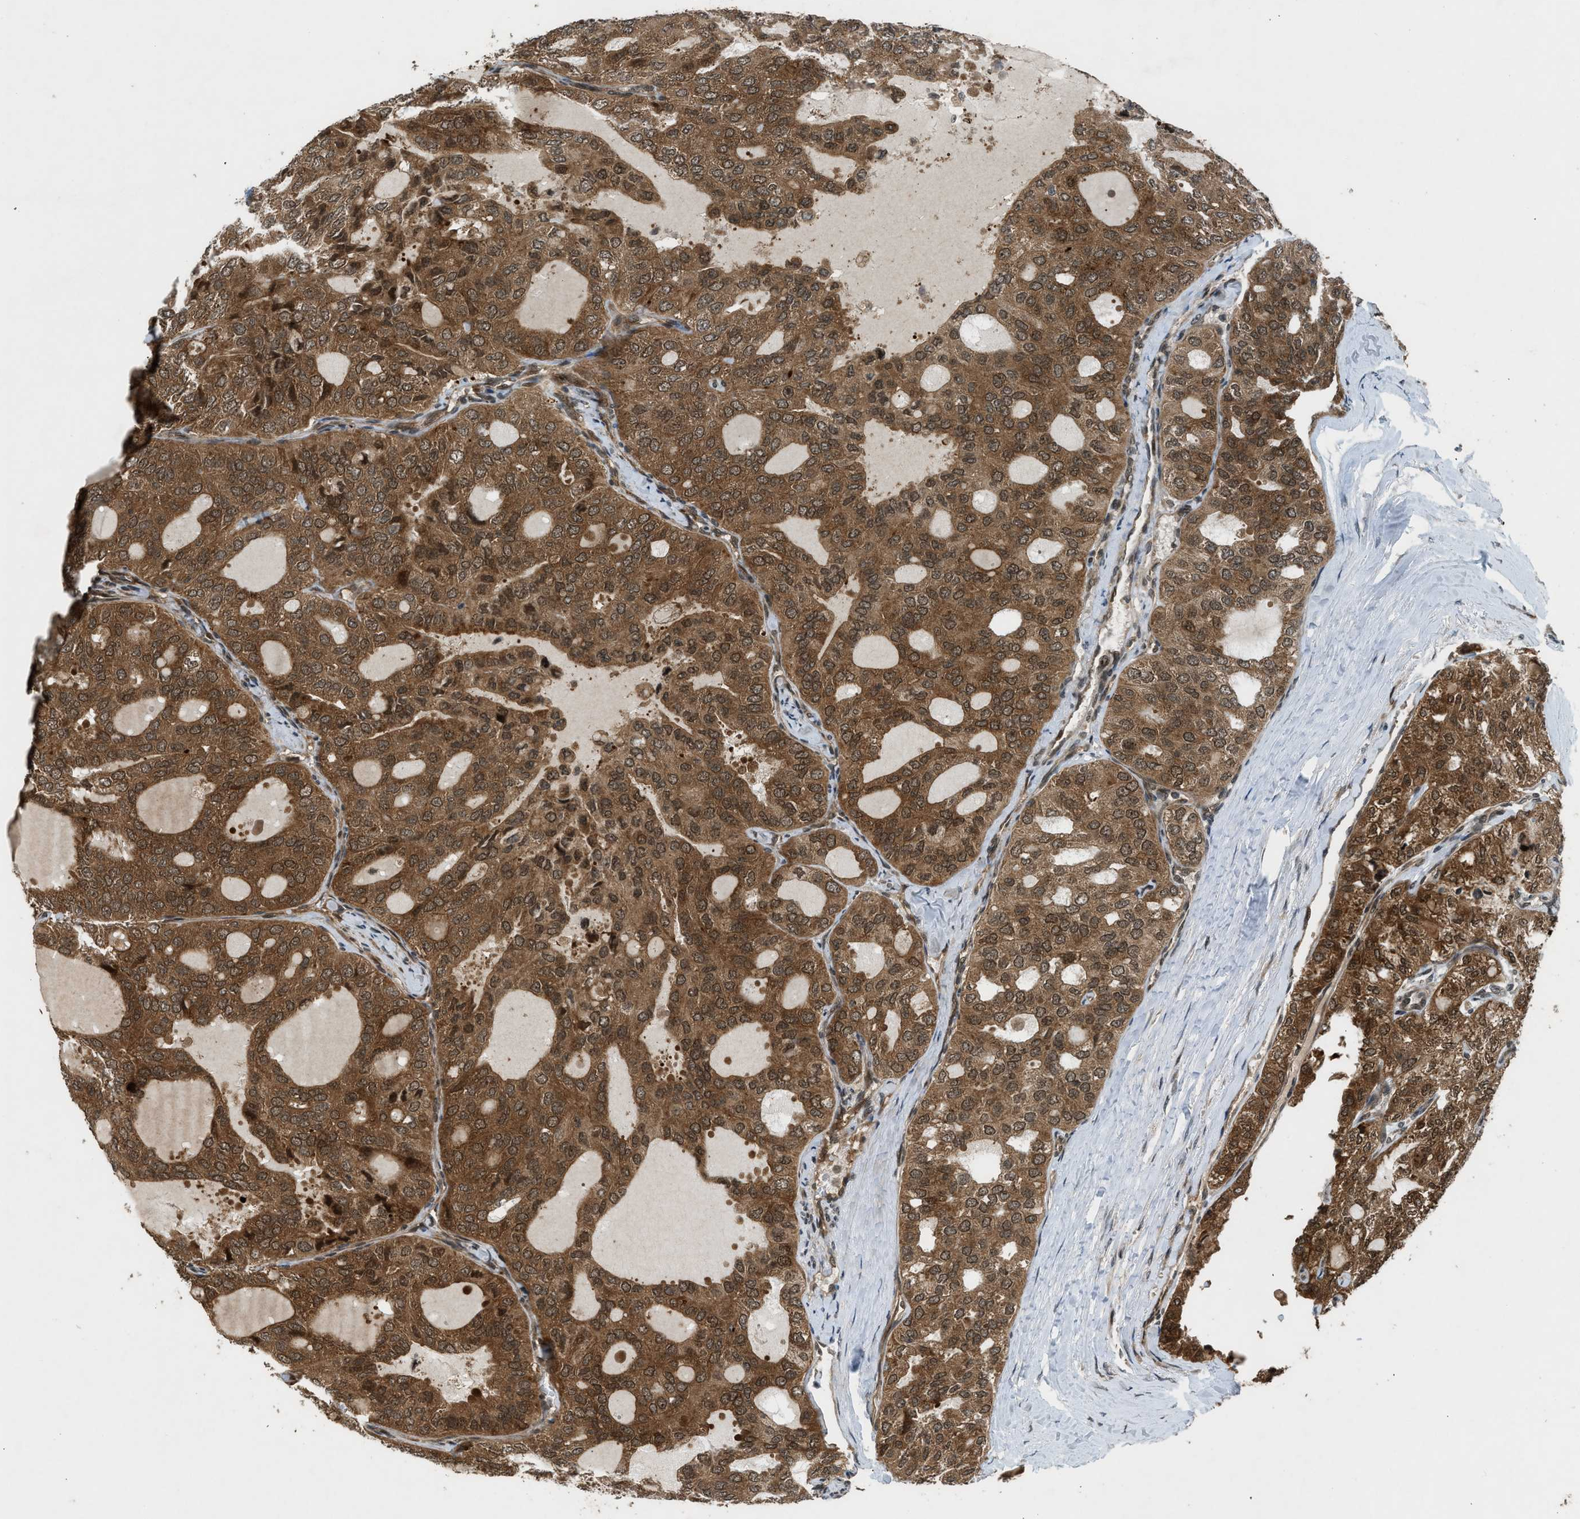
{"staining": {"intensity": "moderate", "quantity": ">75%", "location": "cytoplasmic/membranous,nuclear"}, "tissue": "thyroid cancer", "cell_type": "Tumor cells", "image_type": "cancer", "snomed": [{"axis": "morphology", "description": "Follicular adenoma carcinoma, NOS"}, {"axis": "topography", "description": "Thyroid gland"}], "caption": "A brown stain shows moderate cytoplasmic/membranous and nuclear staining of a protein in thyroid cancer tumor cells.", "gene": "TXNL1", "patient": {"sex": "male", "age": 75}}